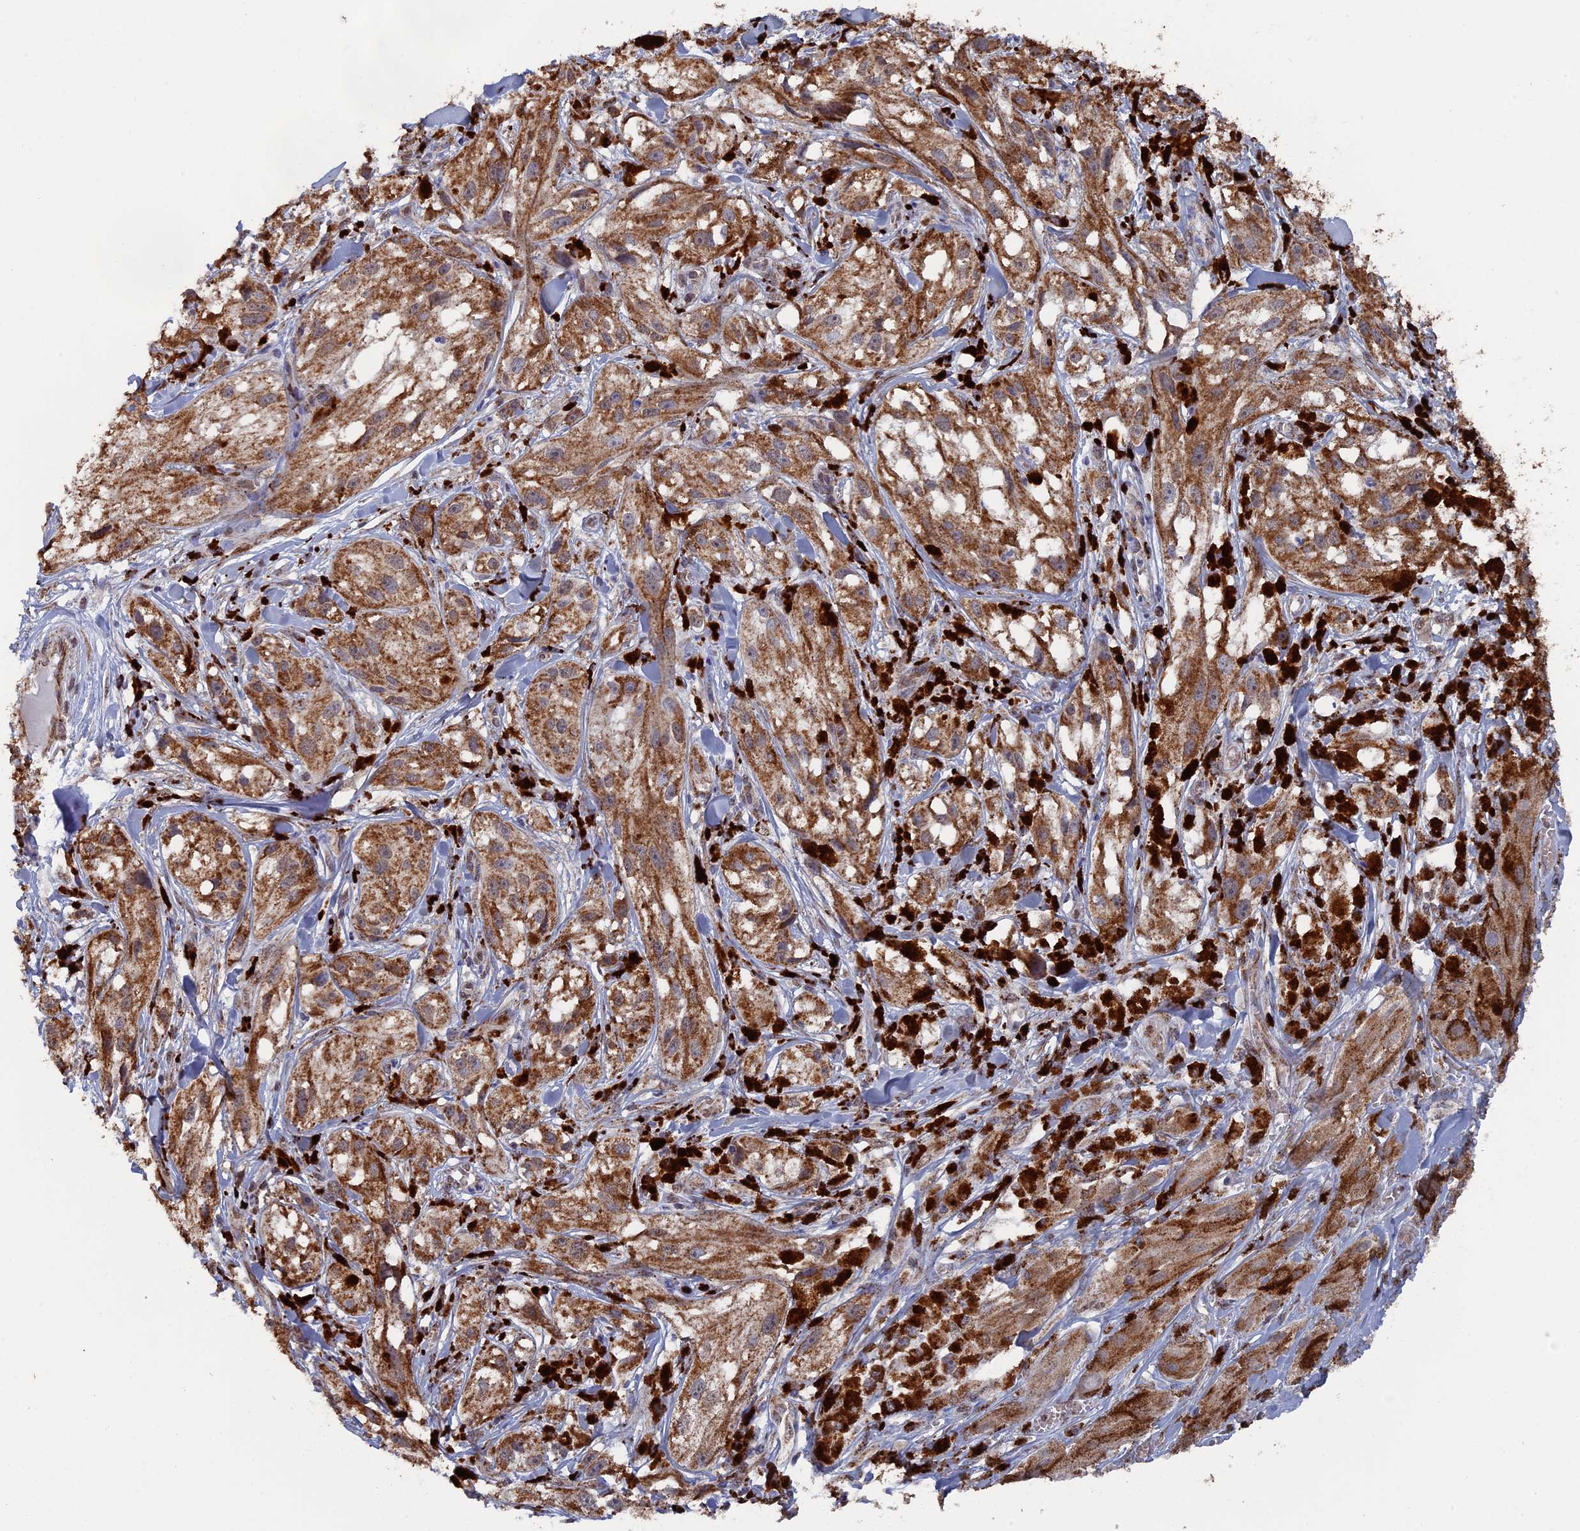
{"staining": {"intensity": "moderate", "quantity": ">75%", "location": "cytoplasmic/membranous"}, "tissue": "melanoma", "cell_type": "Tumor cells", "image_type": "cancer", "snomed": [{"axis": "morphology", "description": "Malignant melanoma, NOS"}, {"axis": "topography", "description": "Skin"}], "caption": "The micrograph shows staining of malignant melanoma, revealing moderate cytoplasmic/membranous protein positivity (brown color) within tumor cells.", "gene": "SMG9", "patient": {"sex": "male", "age": 88}}